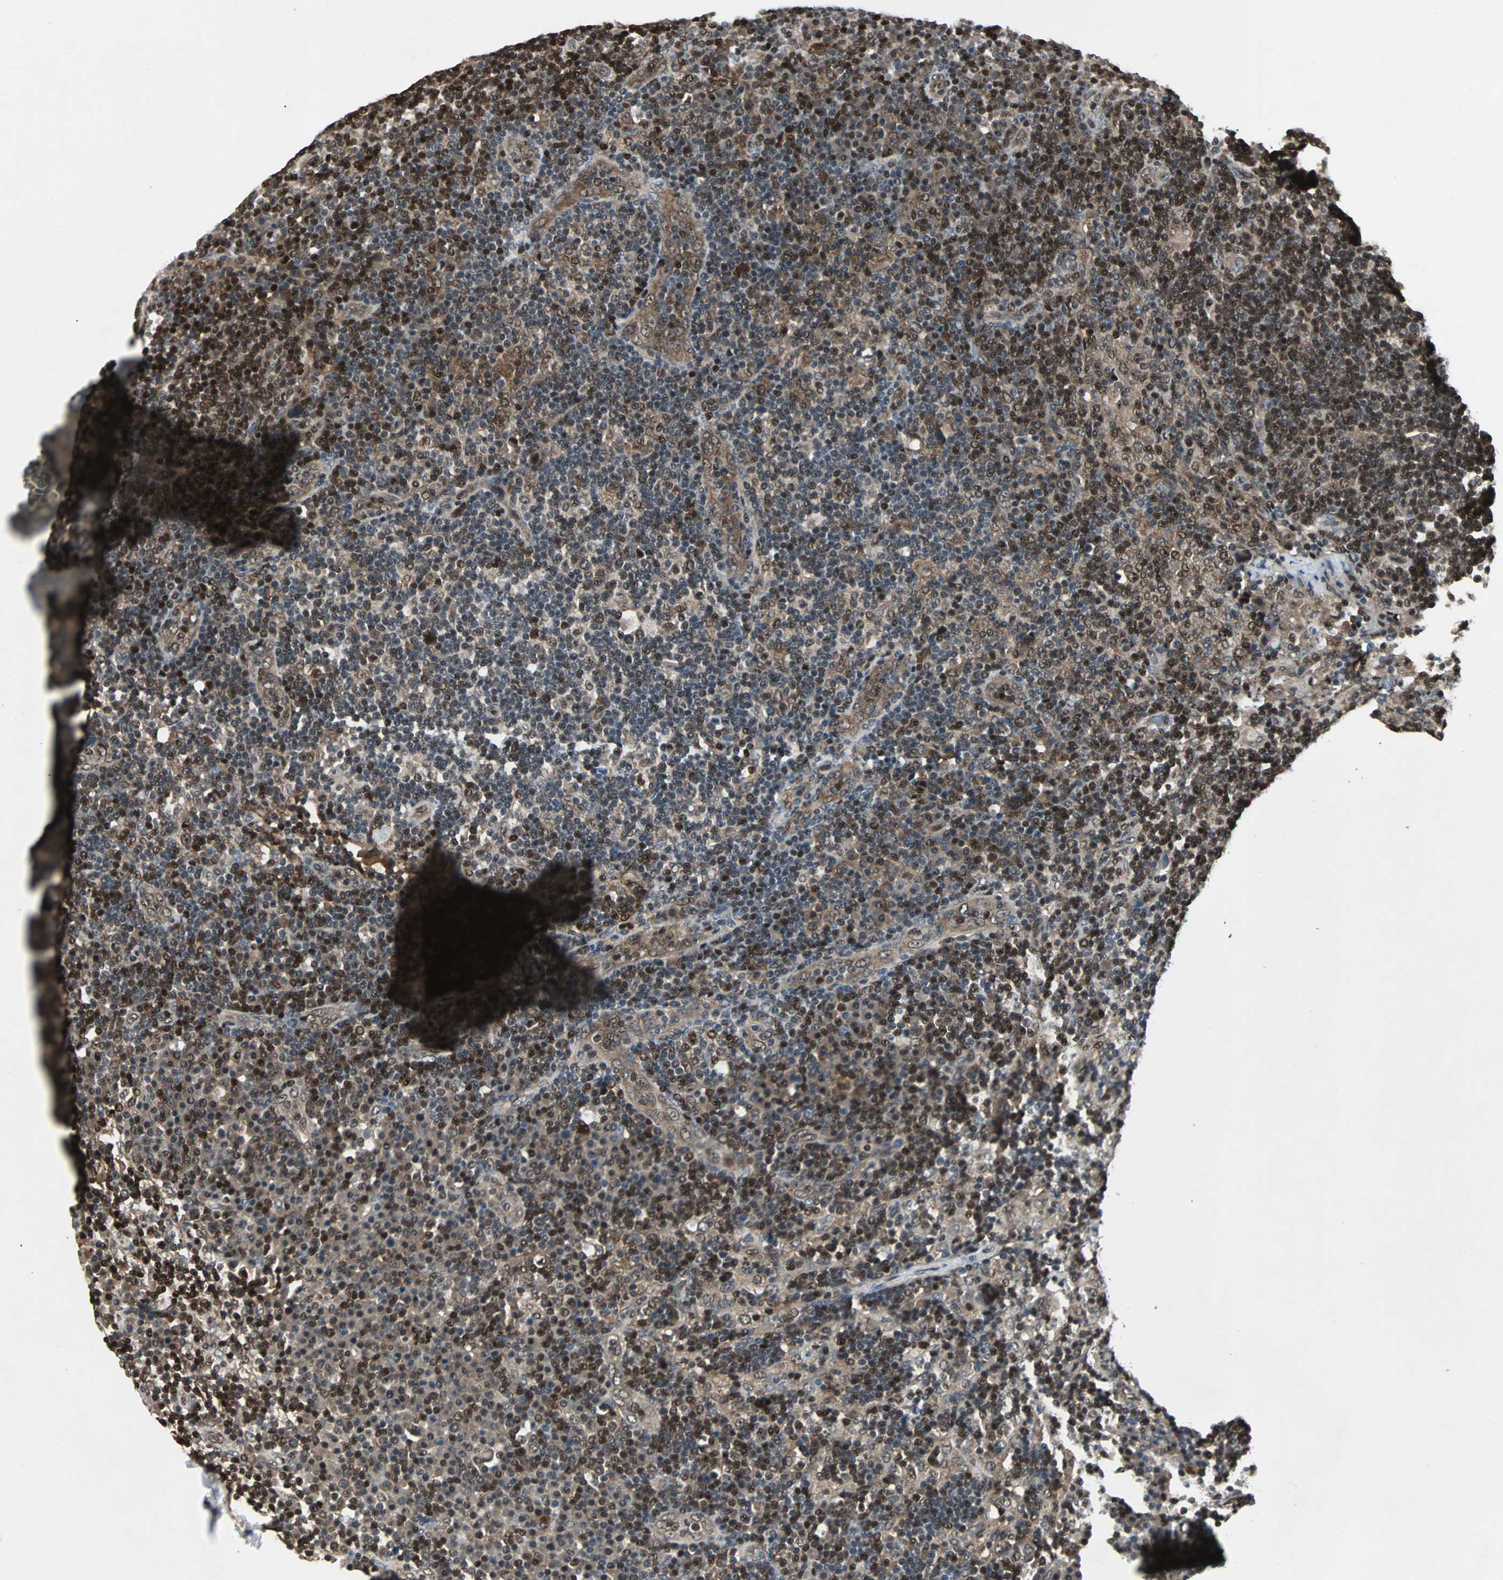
{"staining": {"intensity": "strong", "quantity": ">75%", "location": "cytoplasmic/membranous,nuclear"}, "tissue": "lymph node", "cell_type": "Germinal center cells", "image_type": "normal", "snomed": [{"axis": "morphology", "description": "Normal tissue, NOS"}, {"axis": "morphology", "description": "Squamous cell carcinoma, metastatic, NOS"}, {"axis": "topography", "description": "Lymph node"}], "caption": "Benign lymph node was stained to show a protein in brown. There is high levels of strong cytoplasmic/membranous,nuclear positivity in about >75% of germinal center cells.", "gene": "ACLY", "patient": {"sex": "female", "age": 53}}